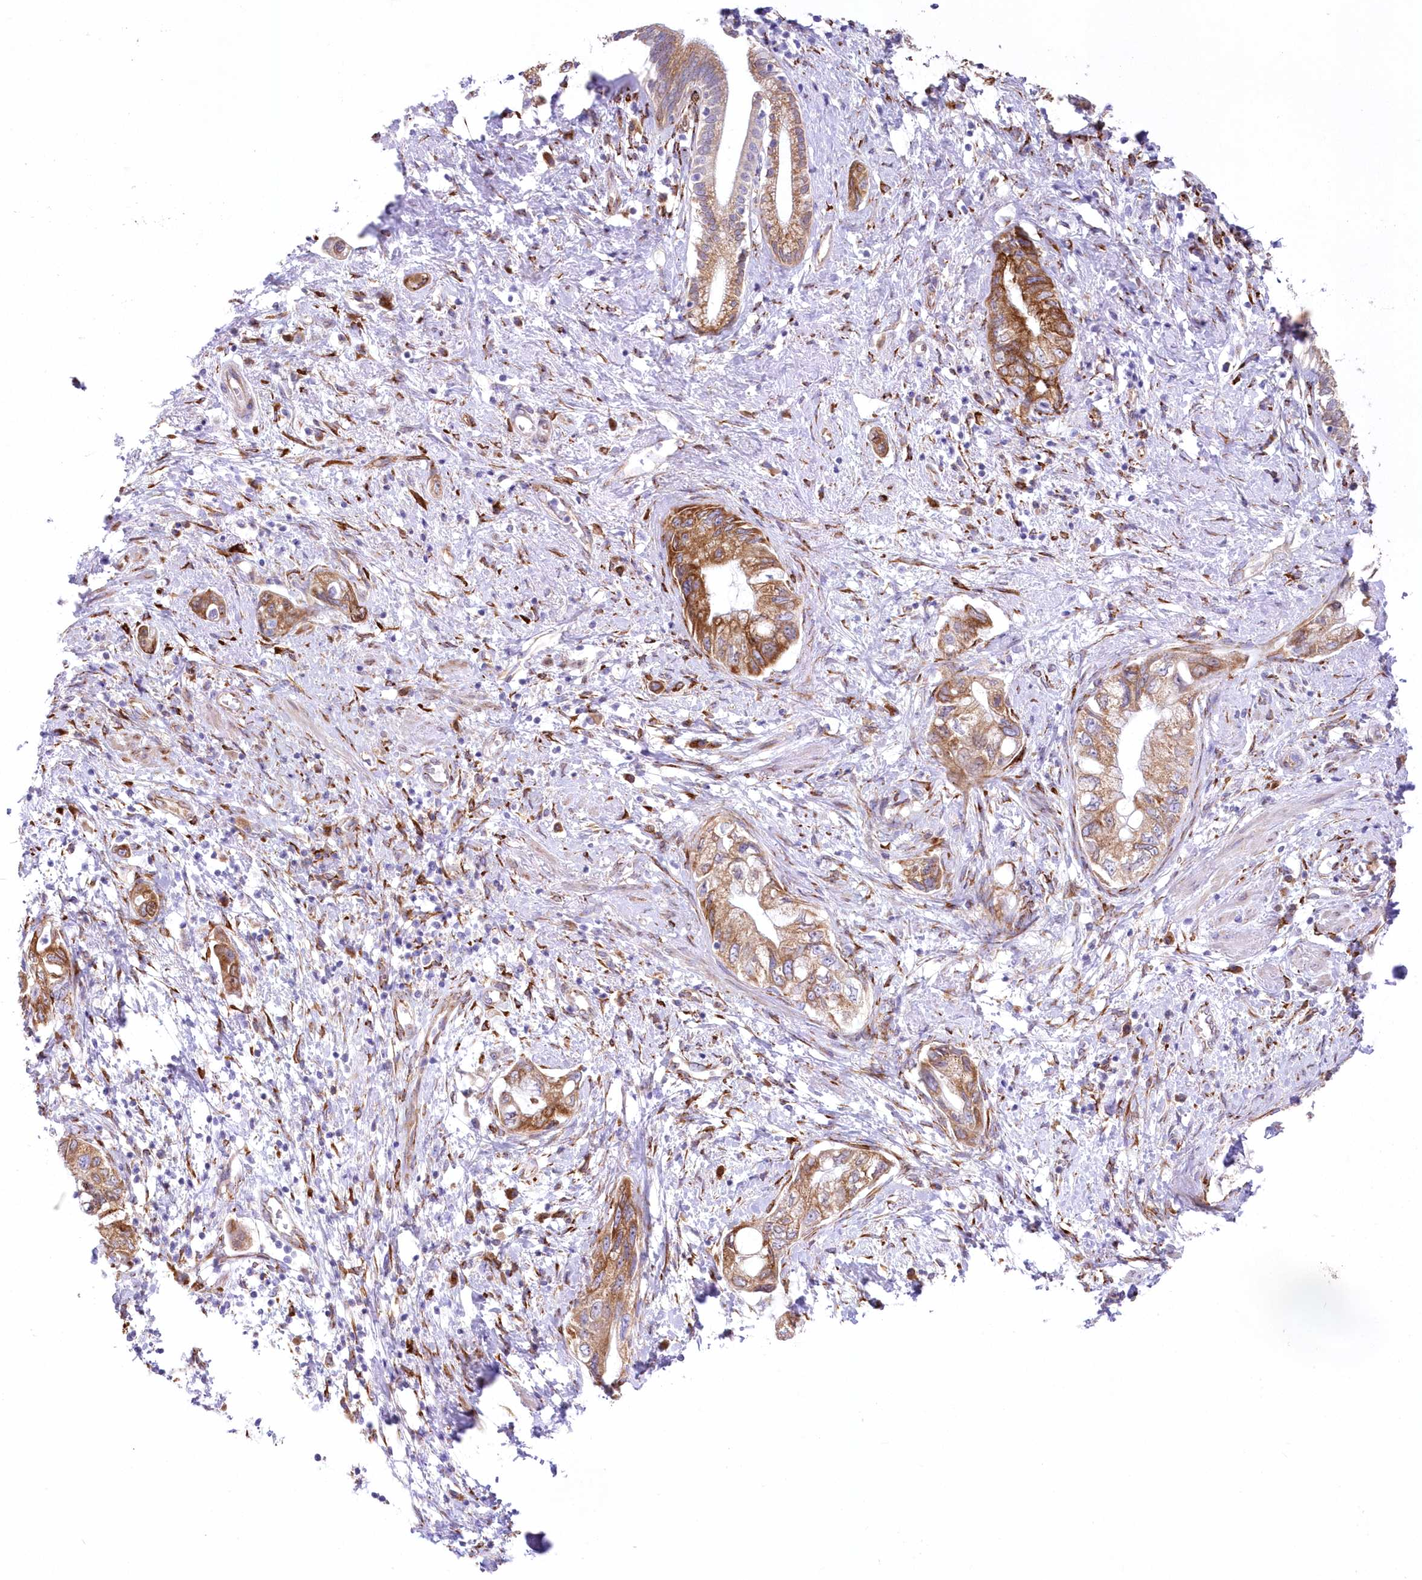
{"staining": {"intensity": "moderate", "quantity": ">75%", "location": "cytoplasmic/membranous"}, "tissue": "pancreatic cancer", "cell_type": "Tumor cells", "image_type": "cancer", "snomed": [{"axis": "morphology", "description": "Adenocarcinoma, NOS"}, {"axis": "topography", "description": "Pancreas"}], "caption": "IHC micrograph of adenocarcinoma (pancreatic) stained for a protein (brown), which reveals medium levels of moderate cytoplasmic/membranous staining in about >75% of tumor cells.", "gene": "YTHDC2", "patient": {"sex": "female", "age": 73}}